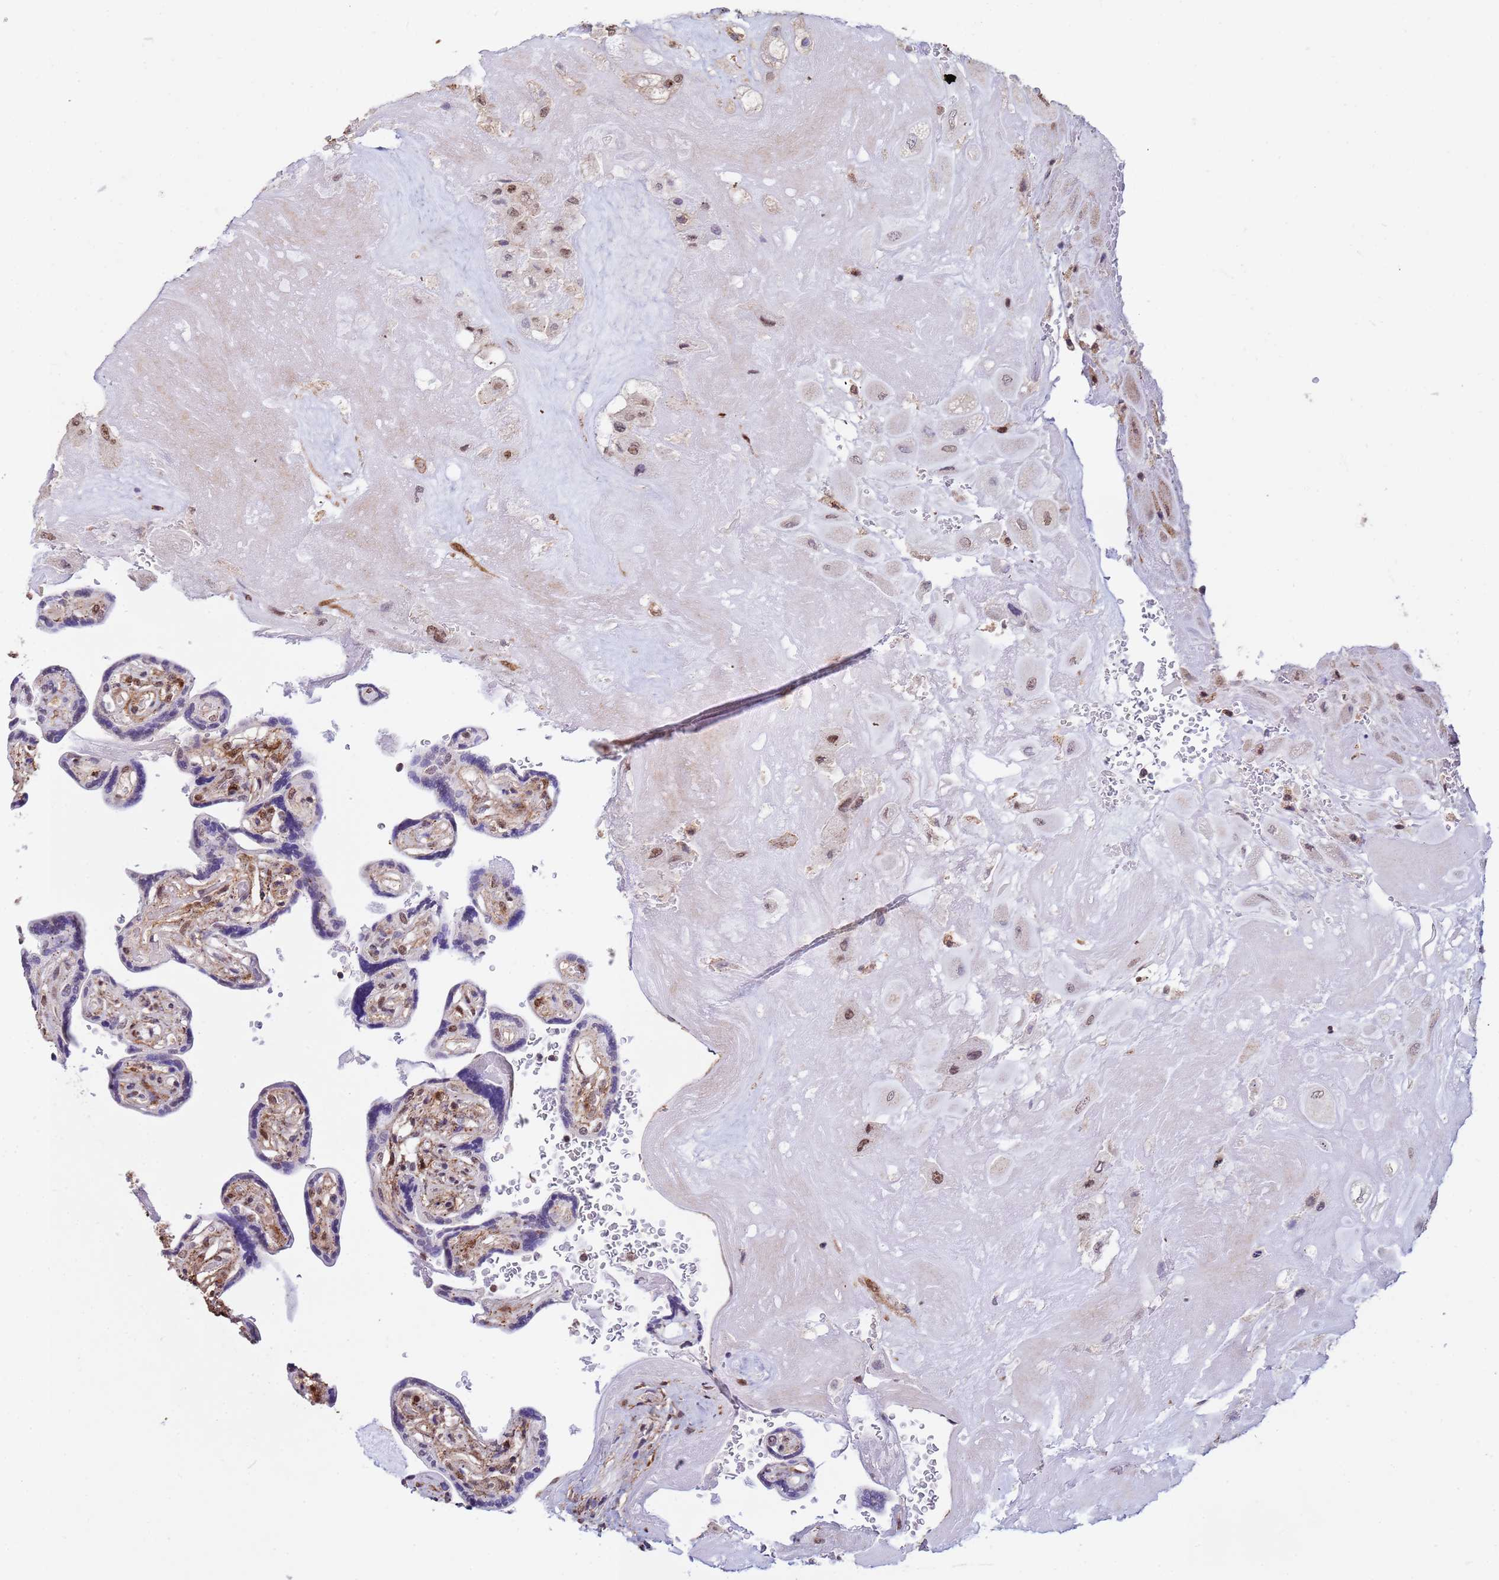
{"staining": {"intensity": "moderate", "quantity": "25%-75%", "location": "nuclear"}, "tissue": "placenta", "cell_type": "Decidual cells", "image_type": "normal", "snomed": [{"axis": "morphology", "description": "Normal tissue, NOS"}, {"axis": "topography", "description": "Placenta"}], "caption": "A brown stain shows moderate nuclear expression of a protein in decidual cells of unremarkable human placenta.", "gene": "TRIP6", "patient": {"sex": "female", "age": 32}}